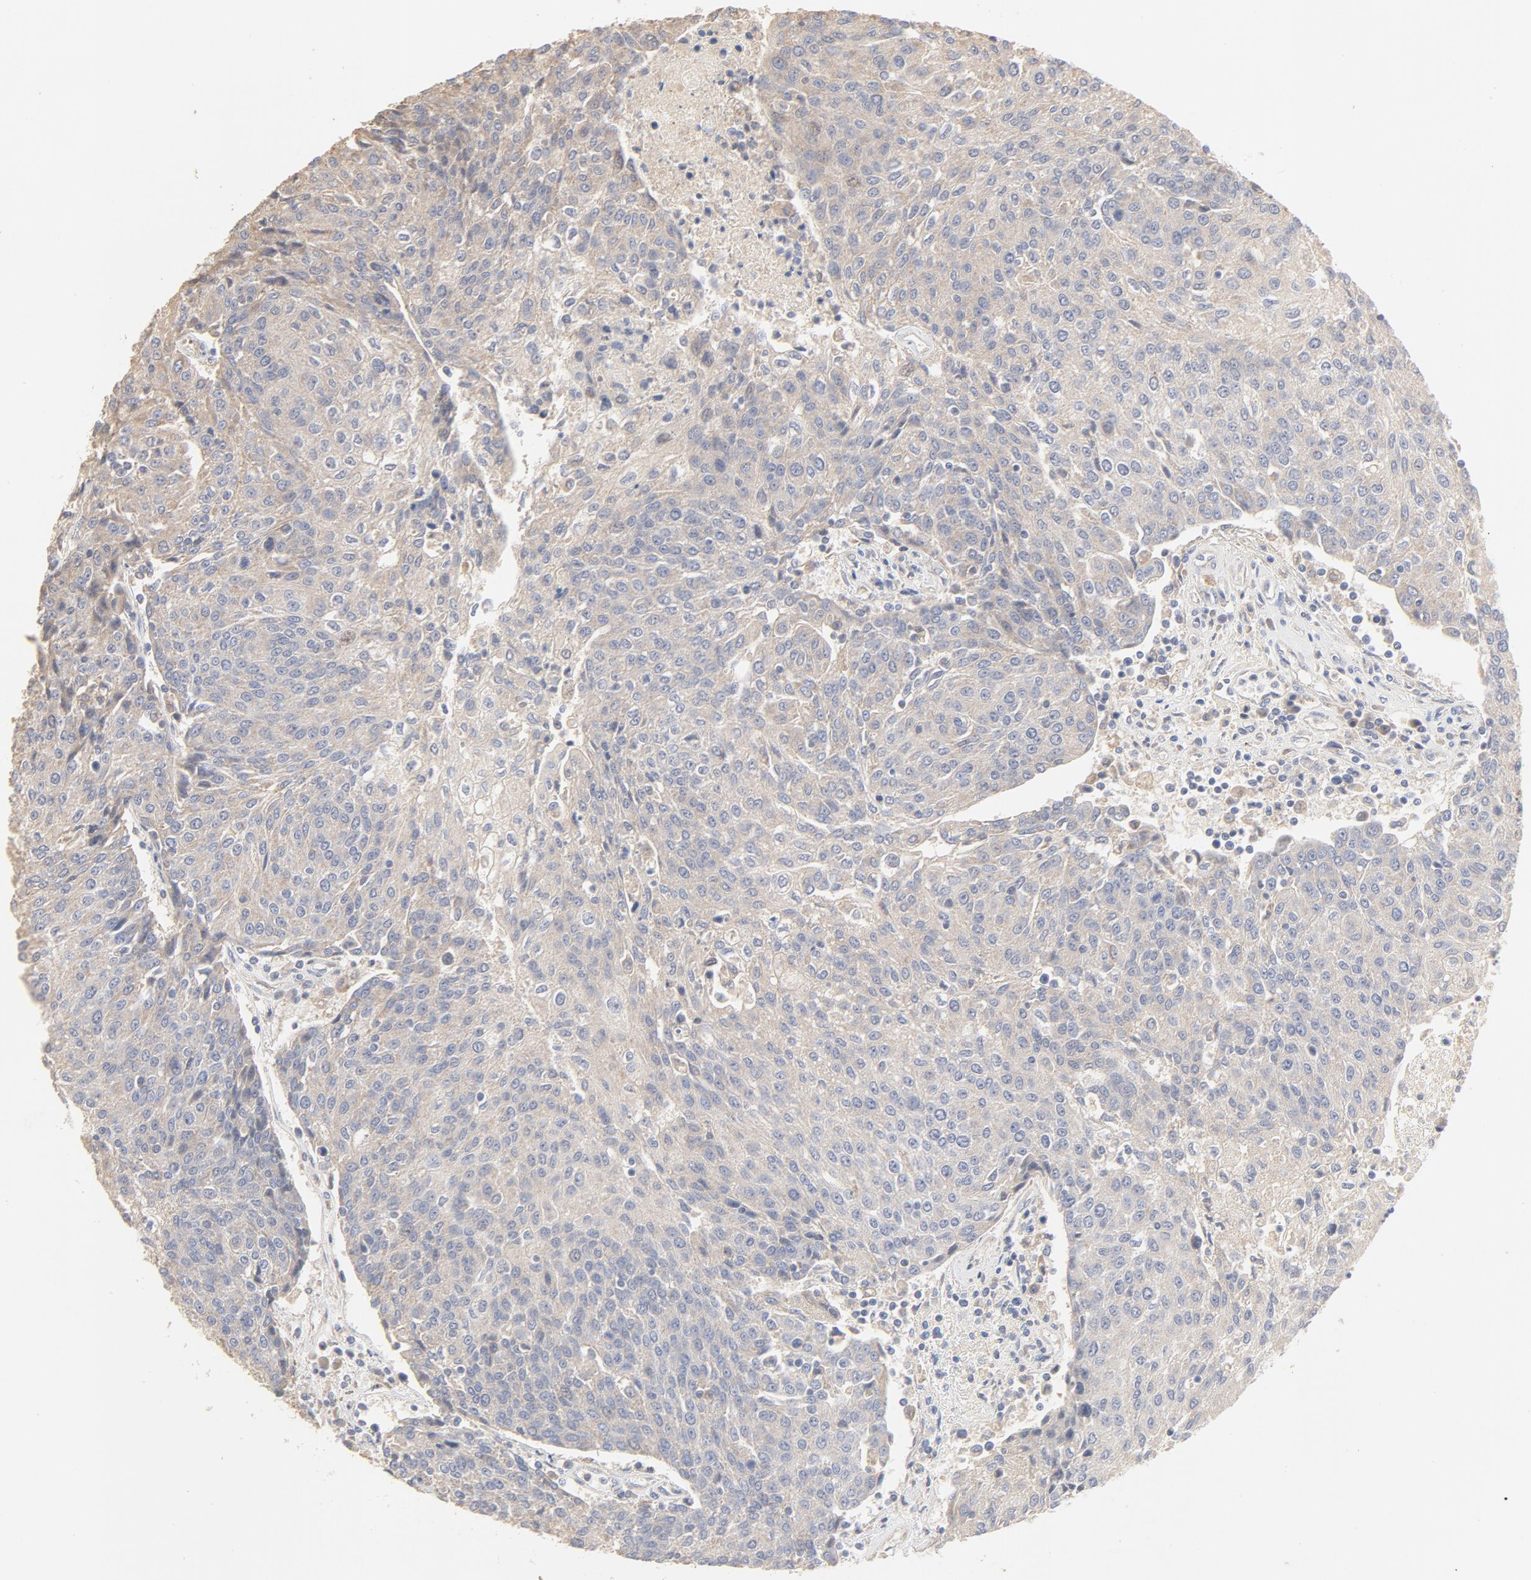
{"staining": {"intensity": "negative", "quantity": "none", "location": "none"}, "tissue": "urothelial cancer", "cell_type": "Tumor cells", "image_type": "cancer", "snomed": [{"axis": "morphology", "description": "Urothelial carcinoma, High grade"}, {"axis": "topography", "description": "Urinary bladder"}], "caption": "Human high-grade urothelial carcinoma stained for a protein using immunohistochemistry (IHC) shows no positivity in tumor cells.", "gene": "FCGBP", "patient": {"sex": "female", "age": 85}}